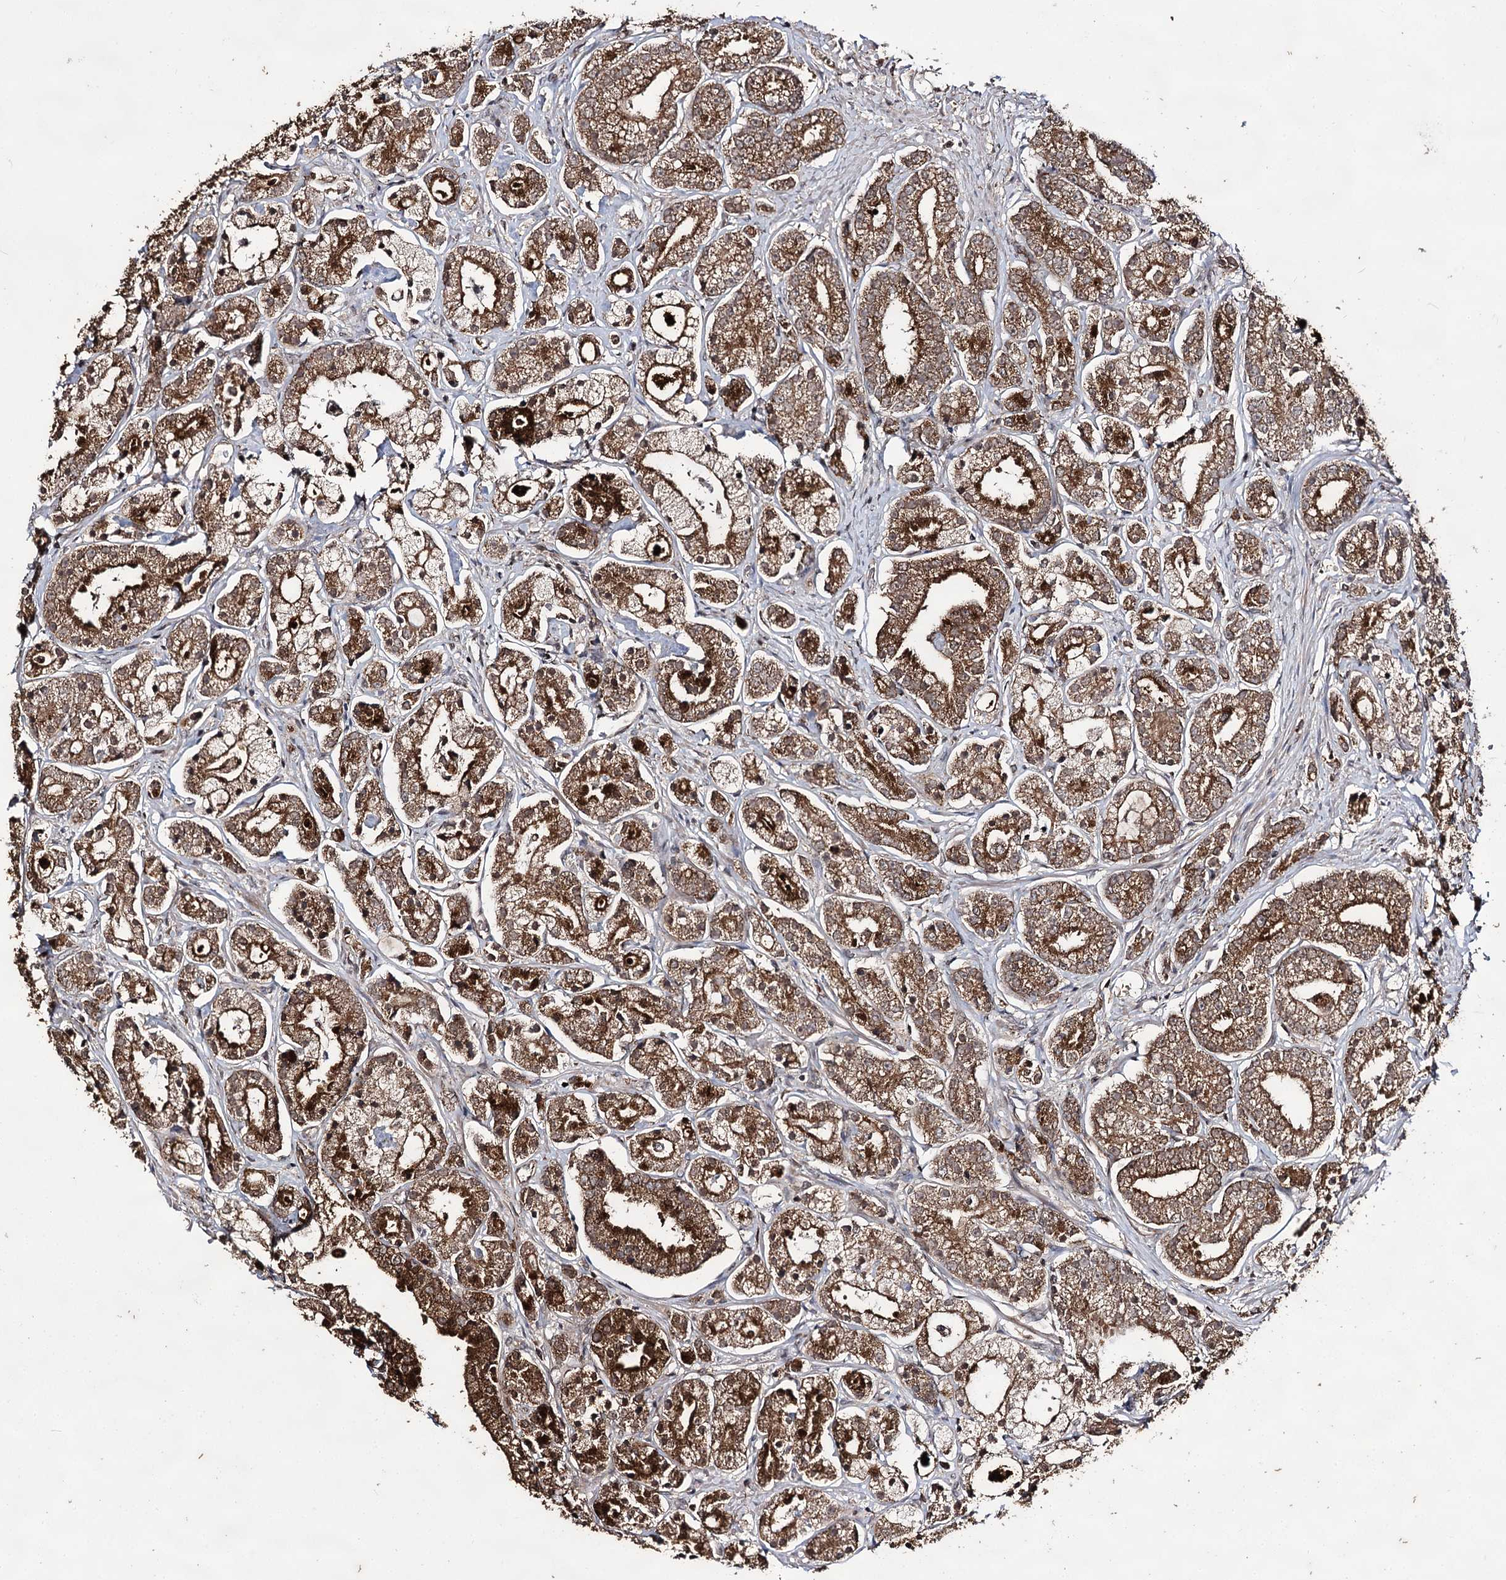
{"staining": {"intensity": "strong", "quantity": ">75%", "location": "cytoplasmic/membranous"}, "tissue": "prostate cancer", "cell_type": "Tumor cells", "image_type": "cancer", "snomed": [{"axis": "morphology", "description": "Adenocarcinoma, High grade"}, {"axis": "topography", "description": "Prostate"}], "caption": "The photomicrograph shows immunohistochemical staining of prostate high-grade adenocarcinoma. There is strong cytoplasmic/membranous staining is appreciated in approximately >75% of tumor cells. Using DAB (3,3'-diaminobenzidine) (brown) and hematoxylin (blue) stains, captured at high magnification using brightfield microscopy.", "gene": "ACTR6", "patient": {"sex": "male", "age": 69}}